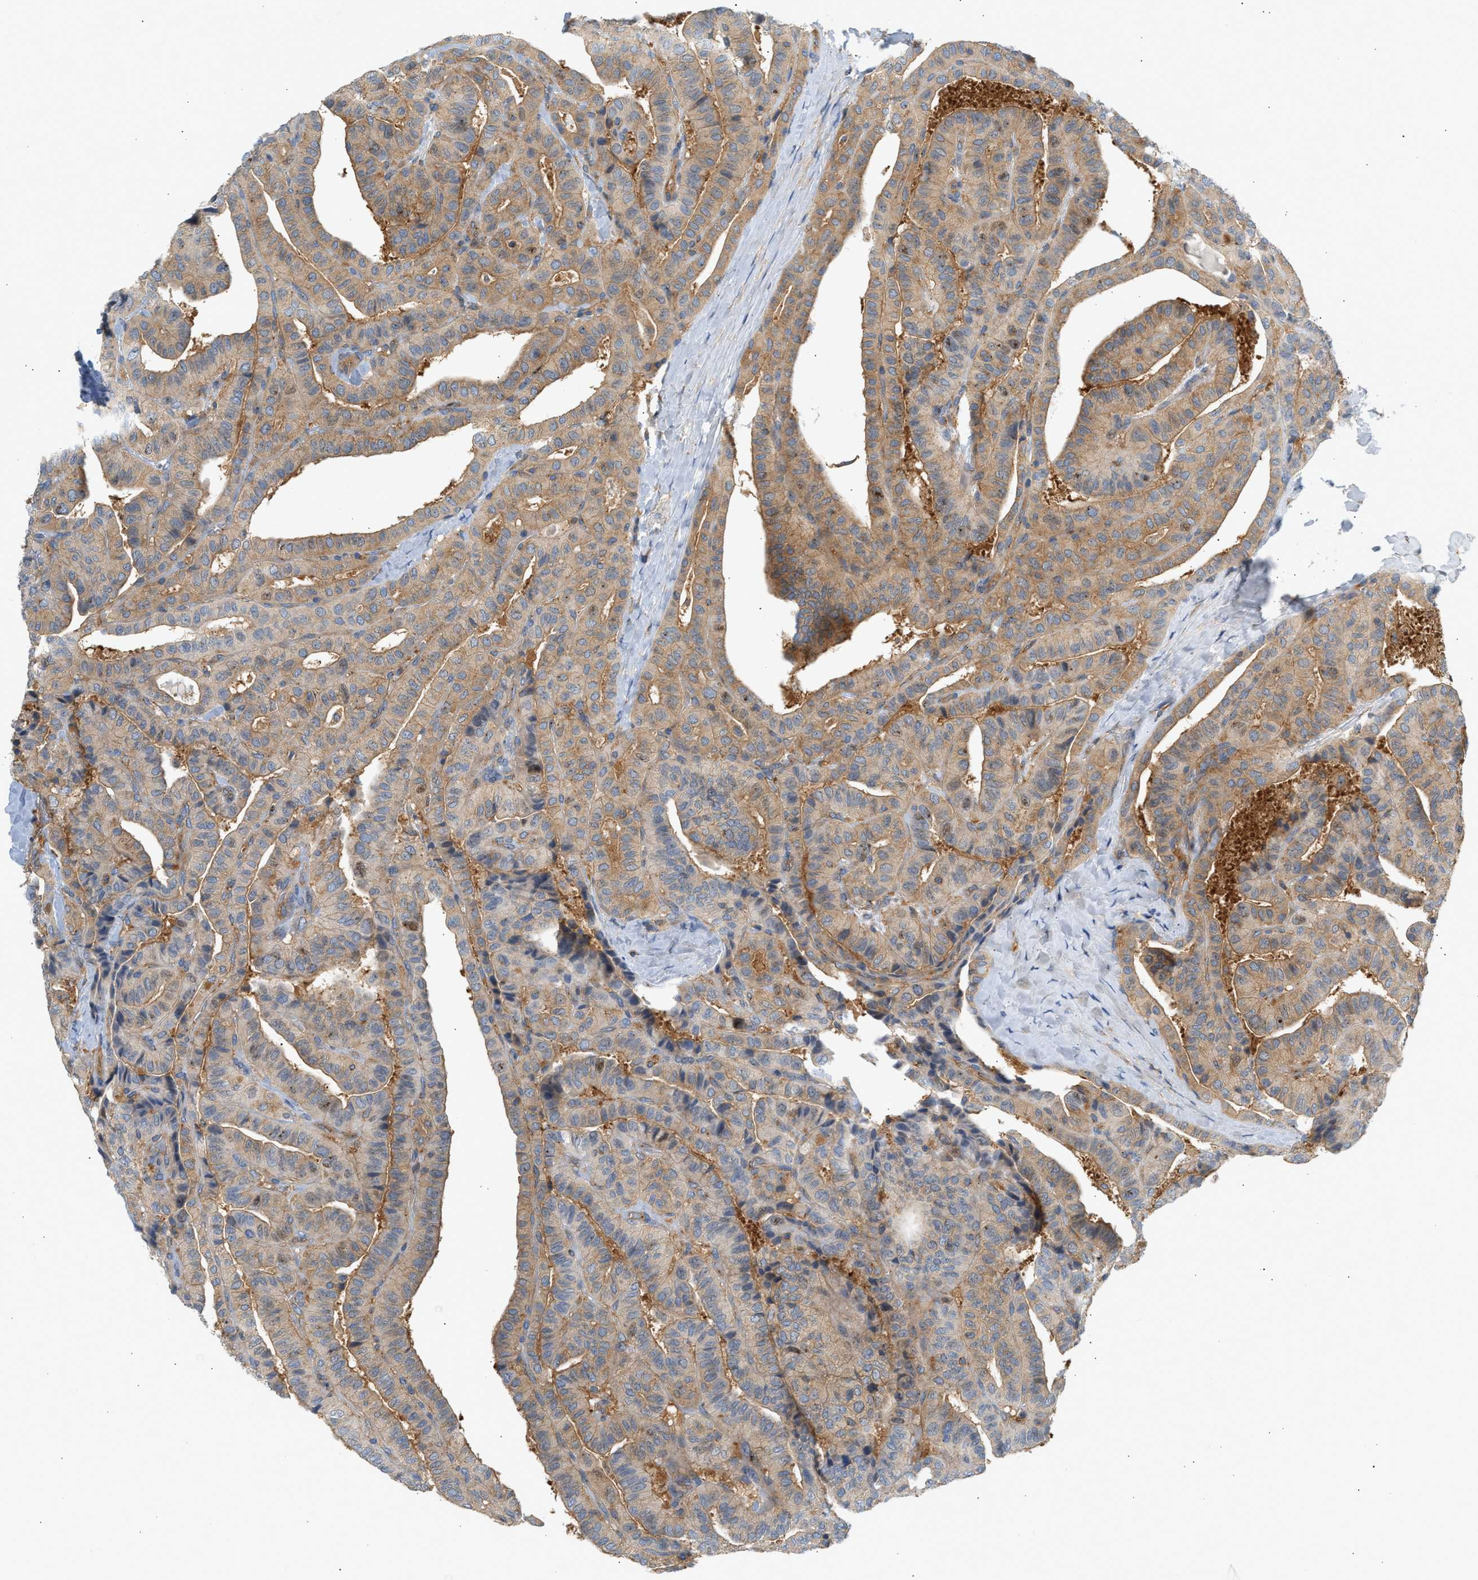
{"staining": {"intensity": "moderate", "quantity": ">75%", "location": "cytoplasmic/membranous"}, "tissue": "thyroid cancer", "cell_type": "Tumor cells", "image_type": "cancer", "snomed": [{"axis": "morphology", "description": "Papillary adenocarcinoma, NOS"}, {"axis": "topography", "description": "Thyroid gland"}], "caption": "Immunohistochemical staining of papillary adenocarcinoma (thyroid) displays moderate cytoplasmic/membranous protein positivity in approximately >75% of tumor cells. The staining was performed using DAB to visualize the protein expression in brown, while the nuclei were stained in blue with hematoxylin (Magnification: 20x).", "gene": "PAFAH1B1", "patient": {"sex": "male", "age": 77}}